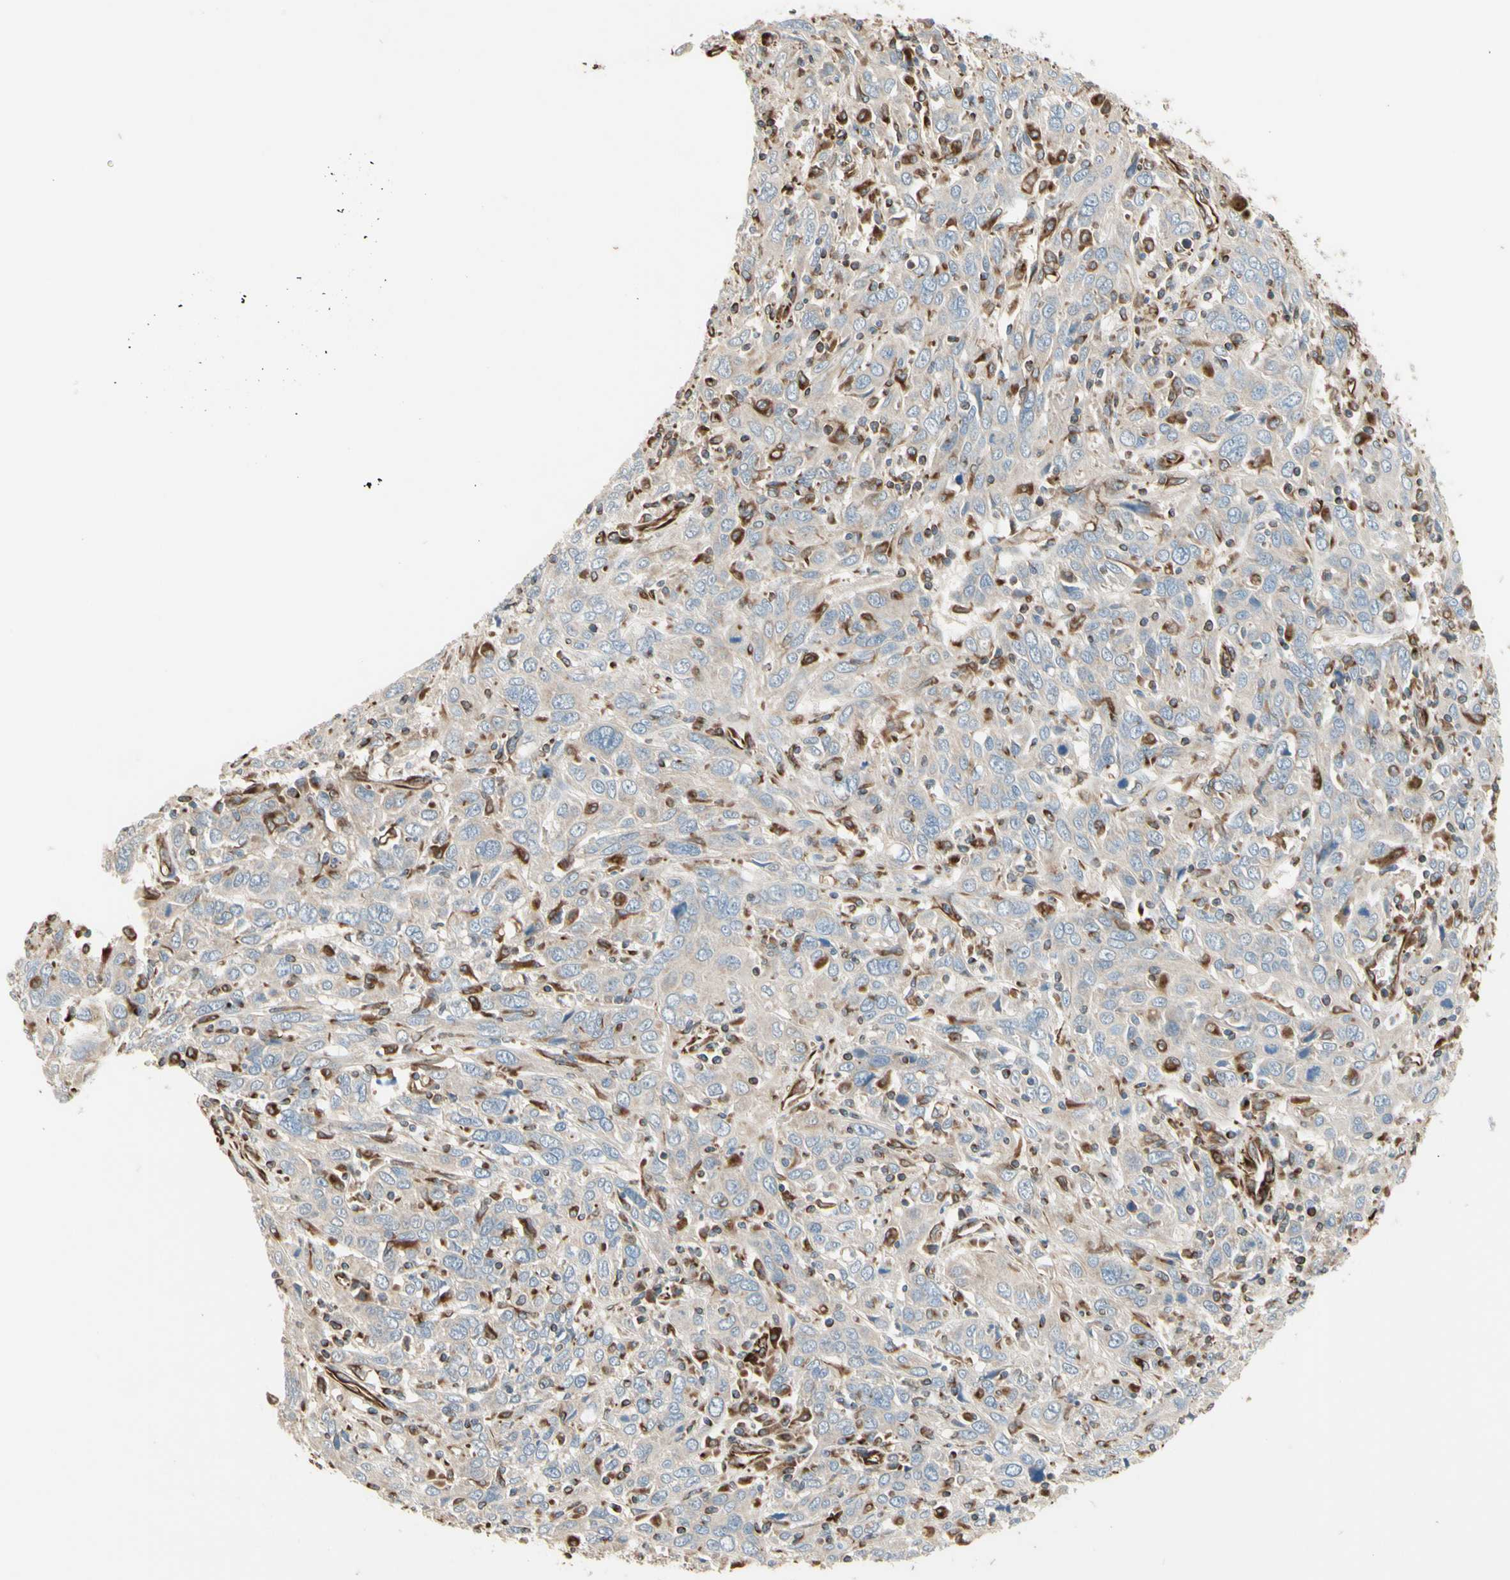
{"staining": {"intensity": "weak", "quantity": "25%-75%", "location": "cytoplasmic/membranous"}, "tissue": "cervical cancer", "cell_type": "Tumor cells", "image_type": "cancer", "snomed": [{"axis": "morphology", "description": "Squamous cell carcinoma, NOS"}, {"axis": "topography", "description": "Cervix"}], "caption": "Cervical cancer (squamous cell carcinoma) tissue shows weak cytoplasmic/membranous positivity in about 25%-75% of tumor cells, visualized by immunohistochemistry. (IHC, brightfield microscopy, high magnification).", "gene": "TRAF2", "patient": {"sex": "female", "age": 46}}